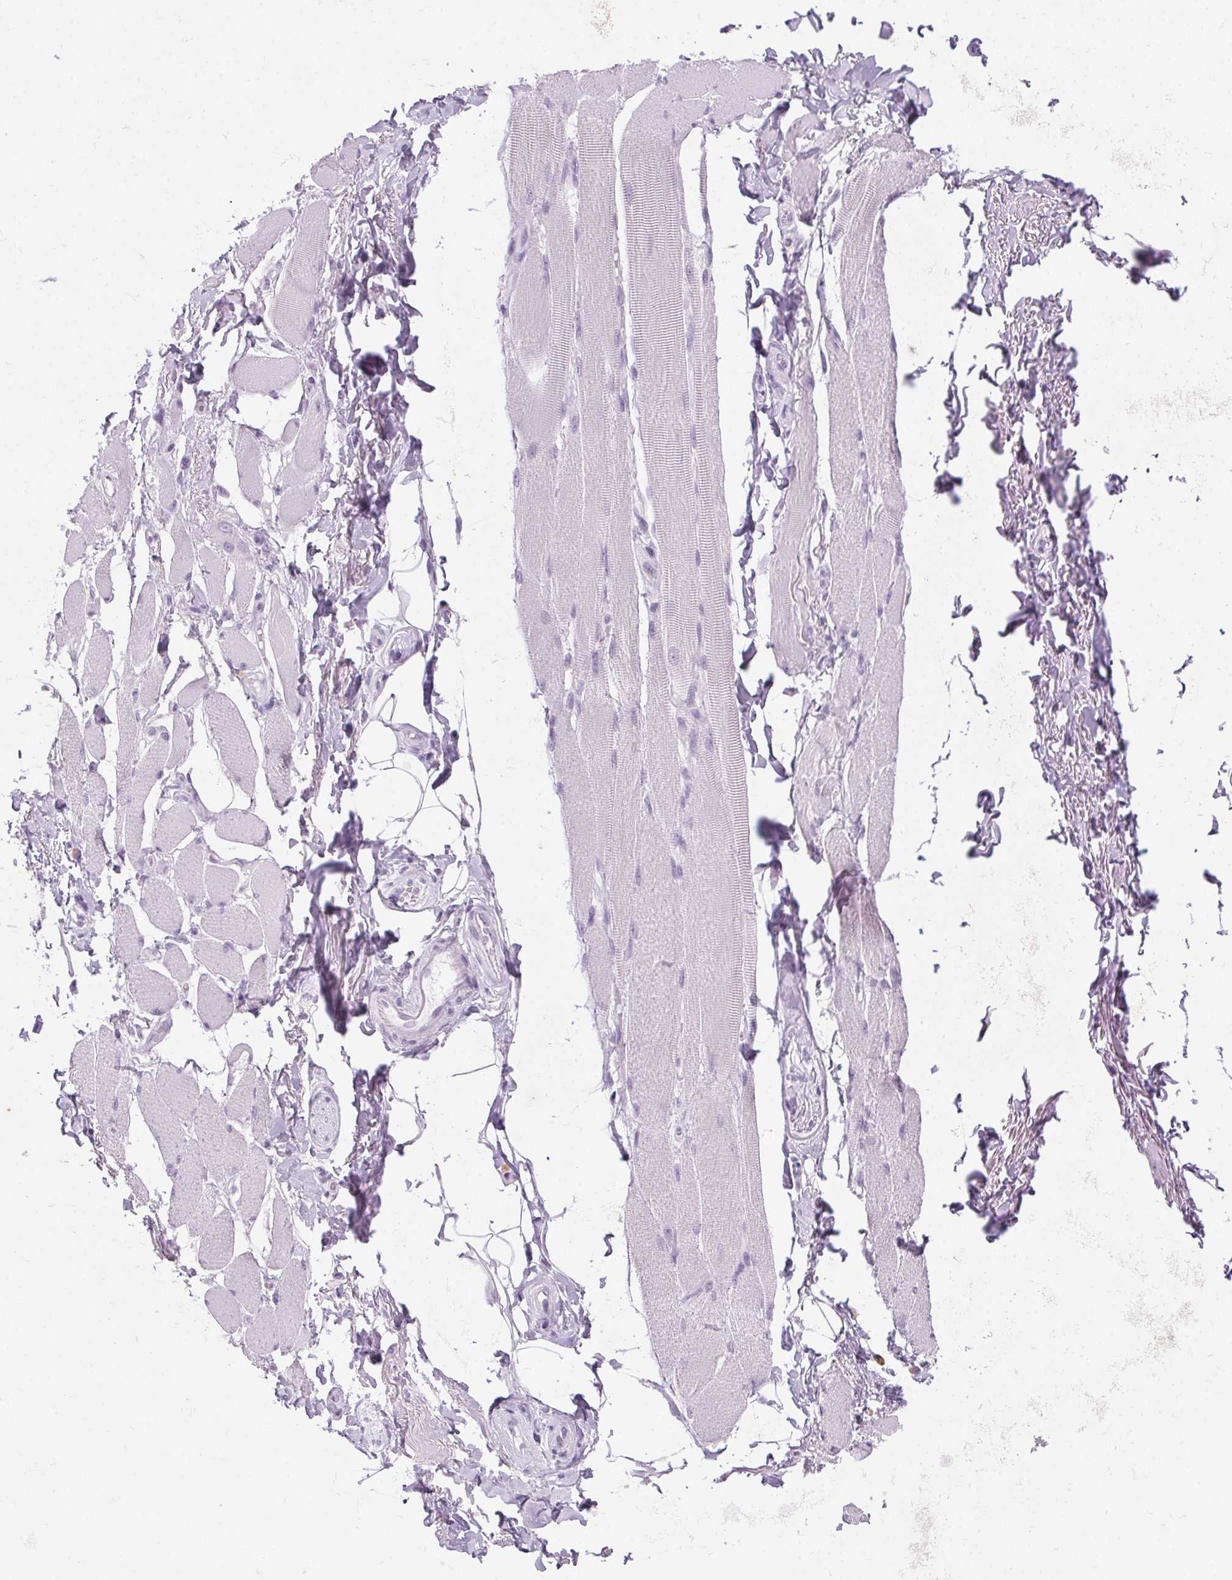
{"staining": {"intensity": "negative", "quantity": "none", "location": "none"}, "tissue": "skeletal muscle", "cell_type": "Myocytes", "image_type": "normal", "snomed": [{"axis": "morphology", "description": "Normal tissue, NOS"}, {"axis": "topography", "description": "Skeletal muscle"}, {"axis": "topography", "description": "Anal"}, {"axis": "topography", "description": "Peripheral nerve tissue"}], "caption": "This is an immunohistochemistry (IHC) photomicrograph of unremarkable human skeletal muscle. There is no staining in myocytes.", "gene": "POPDC2", "patient": {"sex": "male", "age": 53}}